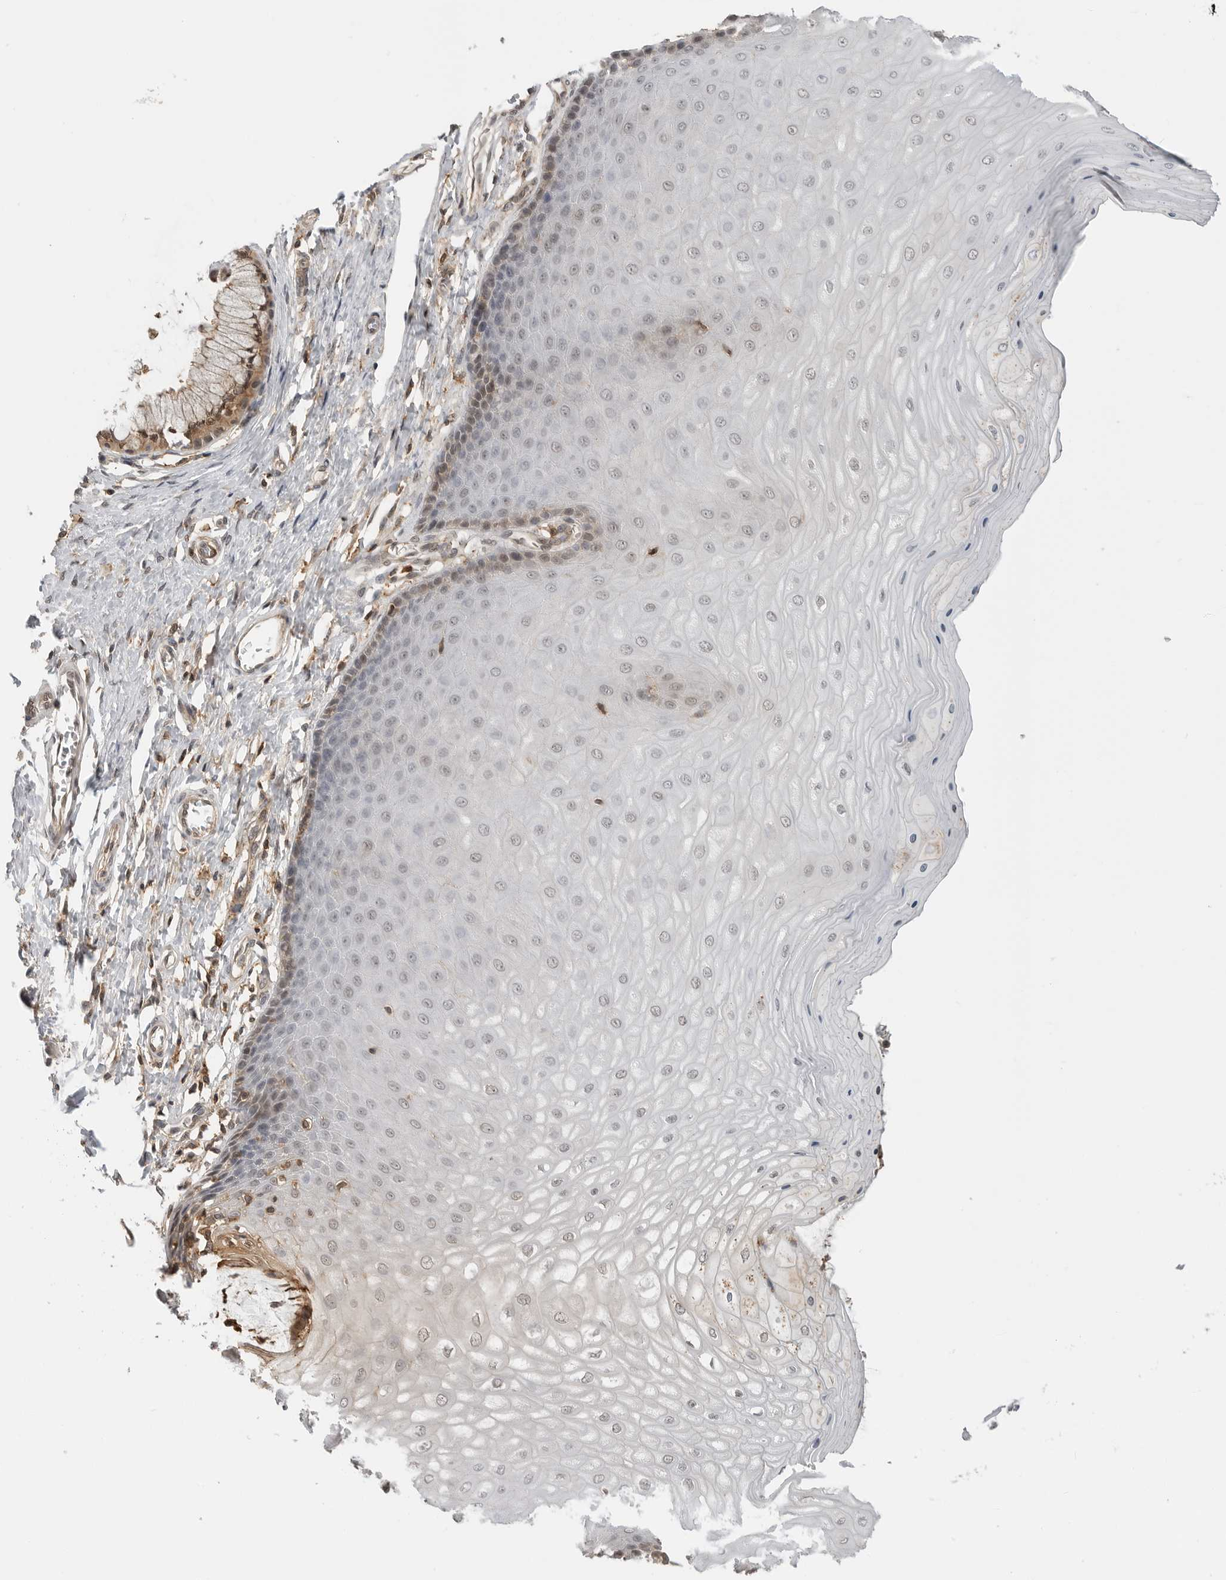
{"staining": {"intensity": "moderate", "quantity": ">75%", "location": "cytoplasmic/membranous,nuclear"}, "tissue": "cervix", "cell_type": "Glandular cells", "image_type": "normal", "snomed": [{"axis": "morphology", "description": "Normal tissue, NOS"}, {"axis": "topography", "description": "Cervix"}], "caption": "DAB immunohistochemical staining of benign human cervix shows moderate cytoplasmic/membranous,nuclear protein positivity in approximately >75% of glandular cells. (brown staining indicates protein expression, while blue staining denotes nuclei).", "gene": "ANXA11", "patient": {"sex": "female", "age": 55}}